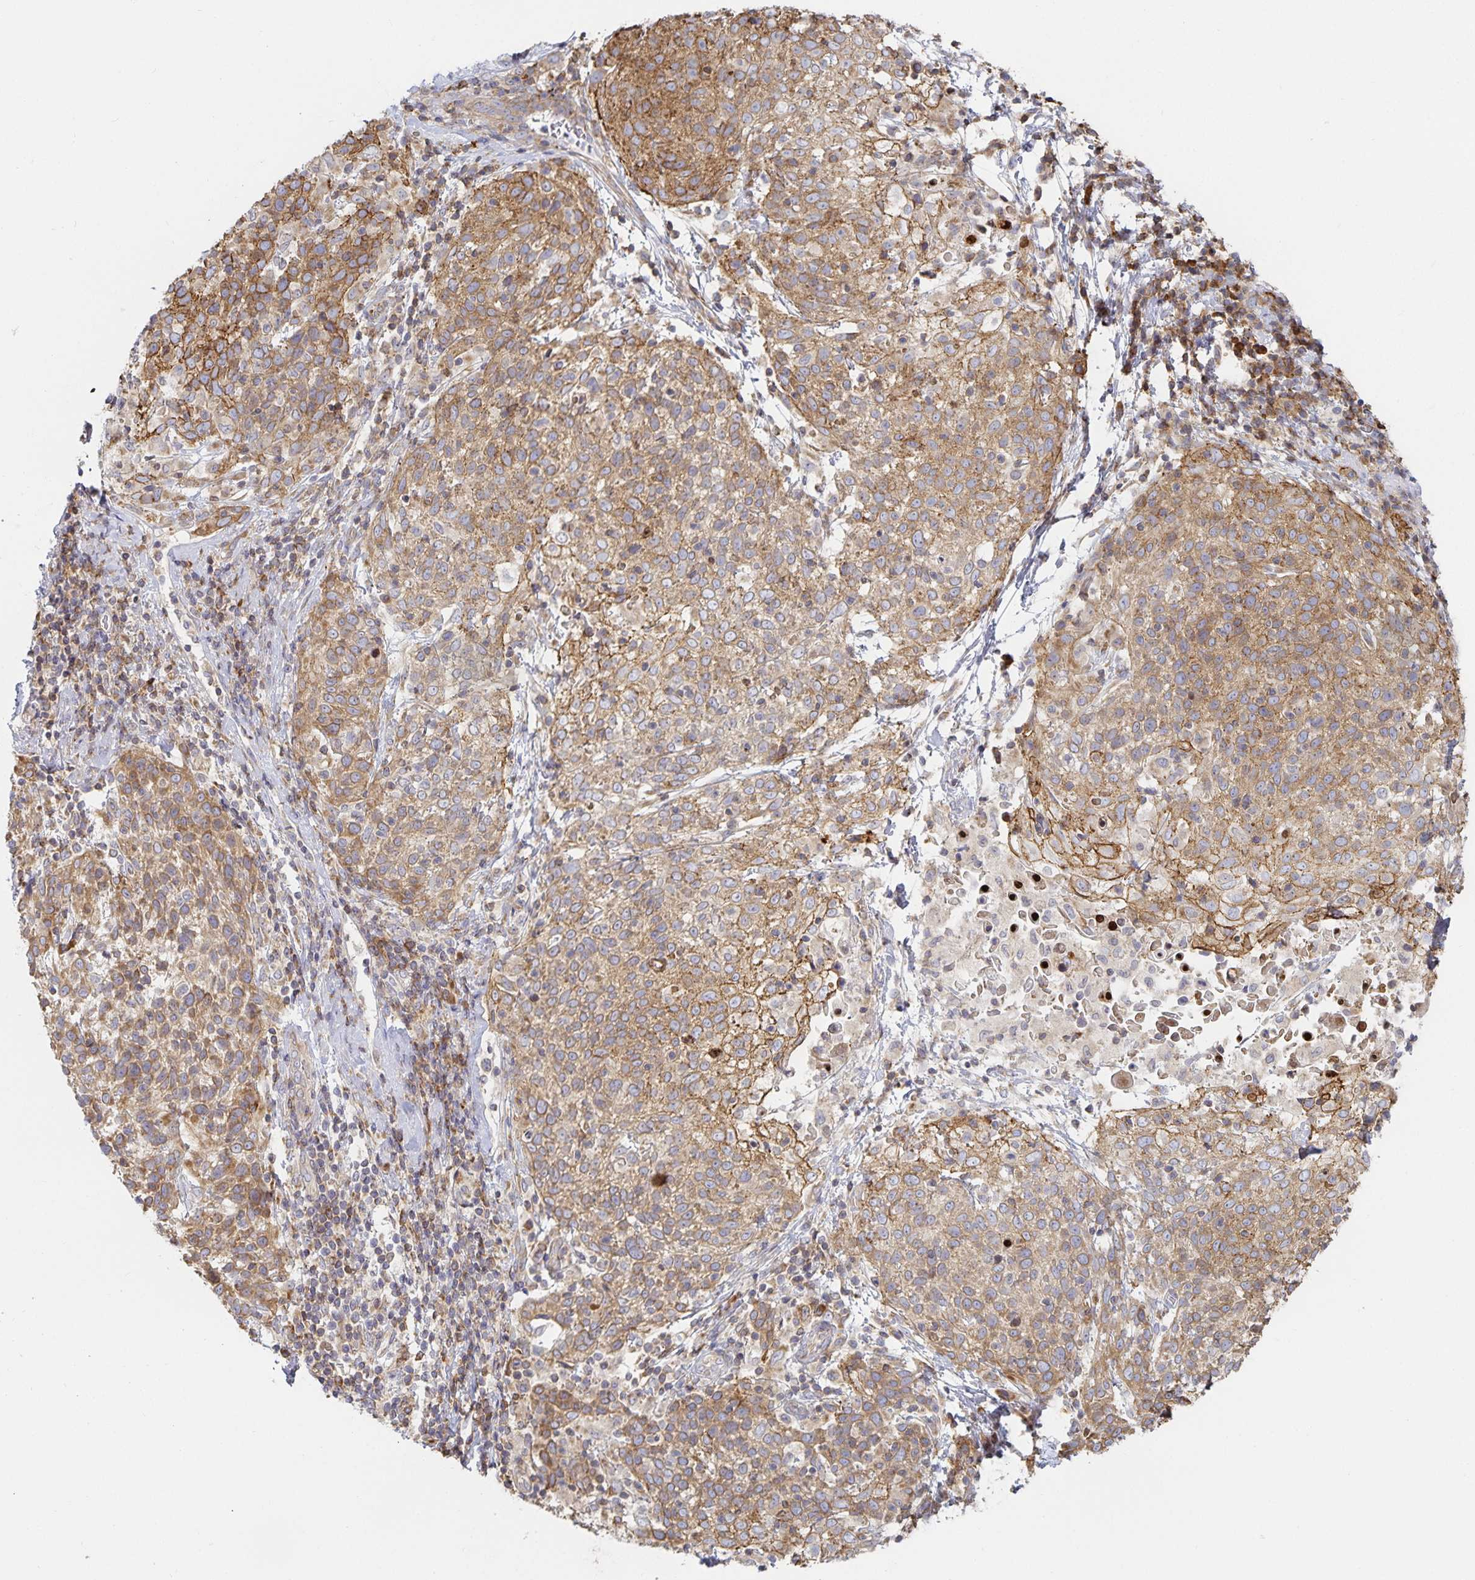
{"staining": {"intensity": "moderate", "quantity": ">75%", "location": "cytoplasmic/membranous"}, "tissue": "cervical cancer", "cell_type": "Tumor cells", "image_type": "cancer", "snomed": [{"axis": "morphology", "description": "Squamous cell carcinoma, NOS"}, {"axis": "topography", "description": "Cervix"}], "caption": "Squamous cell carcinoma (cervical) was stained to show a protein in brown. There is medium levels of moderate cytoplasmic/membranous positivity in about >75% of tumor cells.", "gene": "NOMO1", "patient": {"sex": "female", "age": 61}}